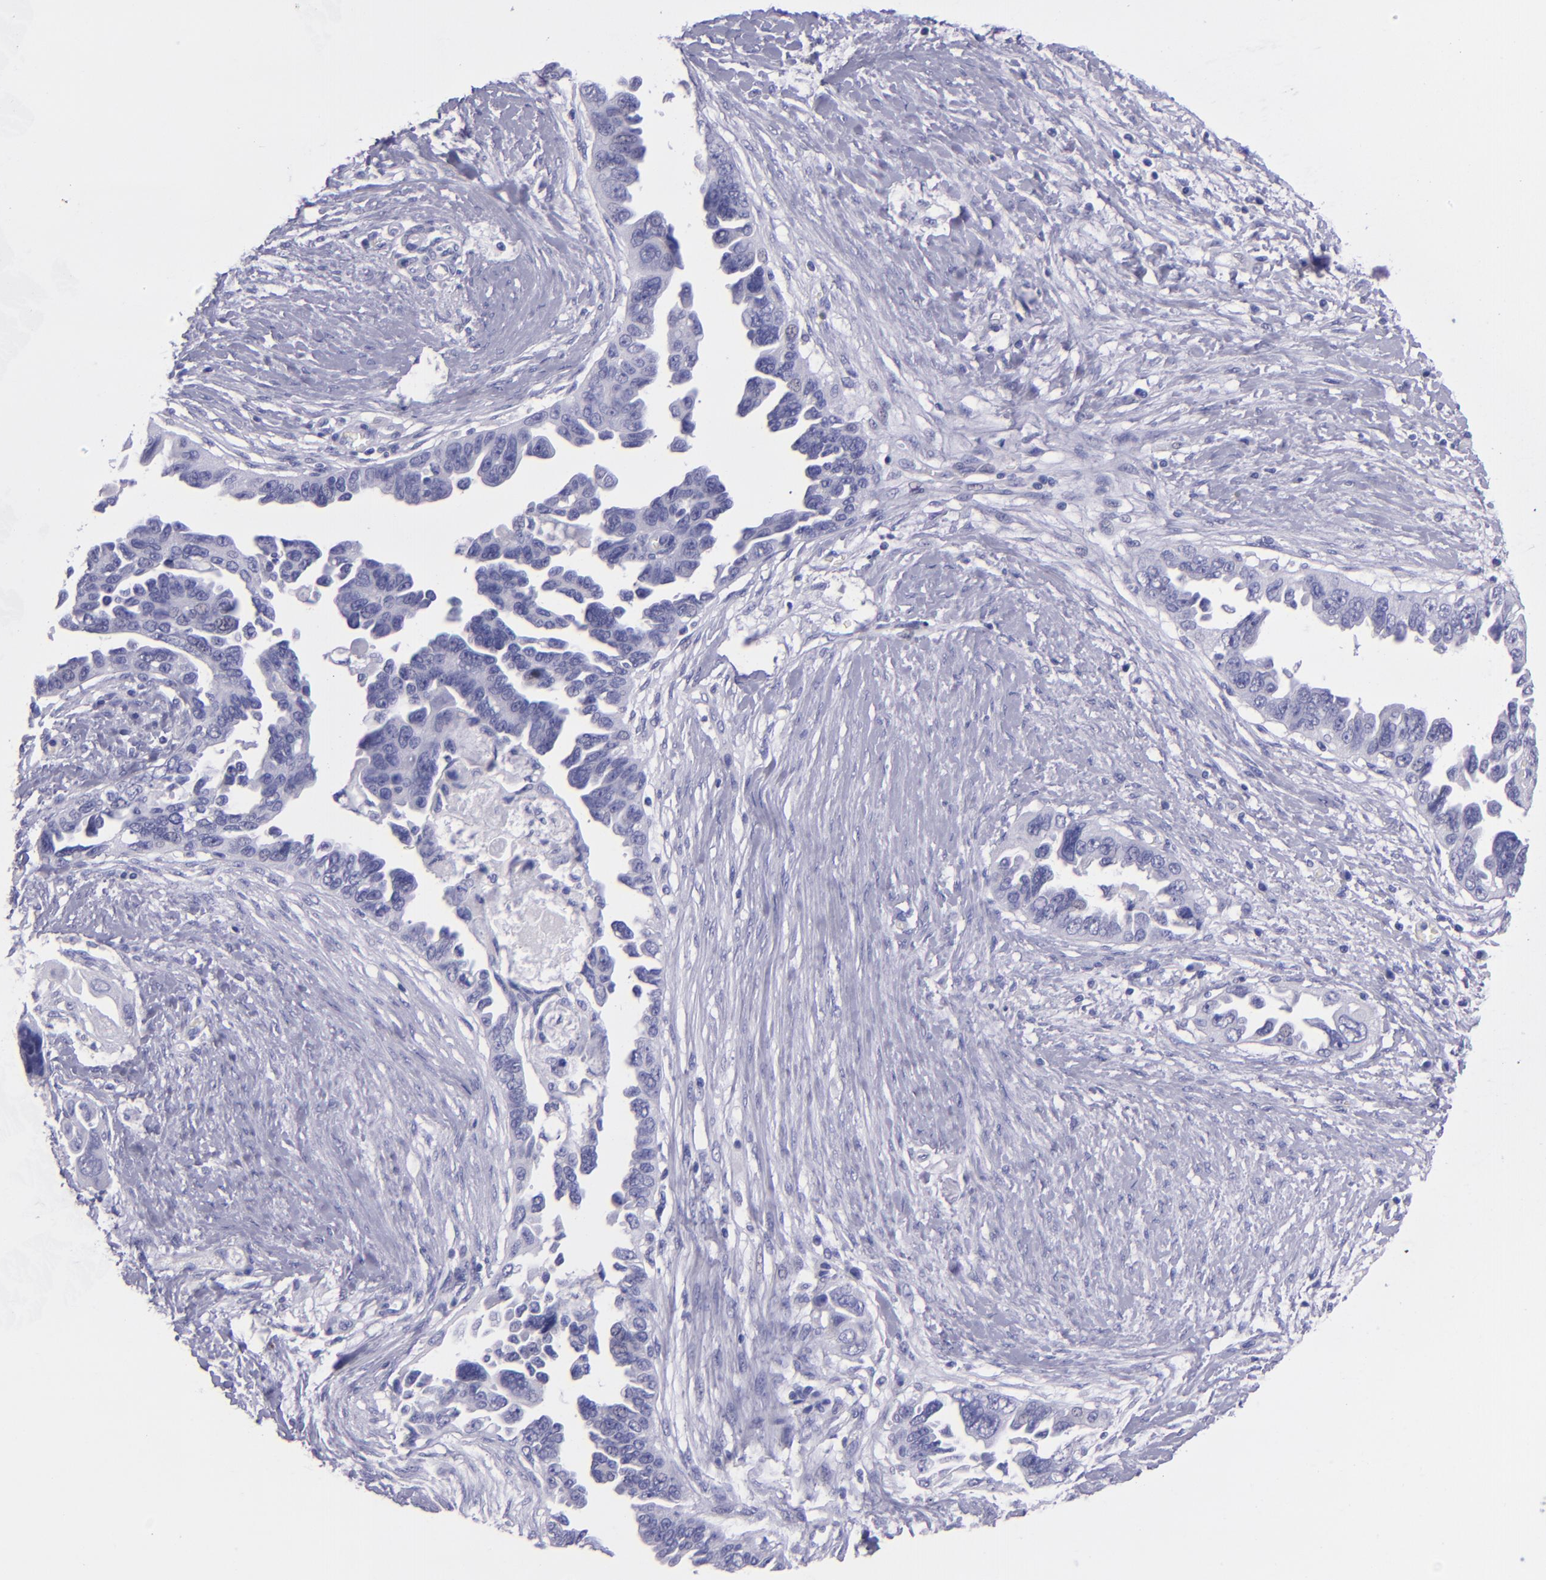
{"staining": {"intensity": "negative", "quantity": "none", "location": "none"}, "tissue": "ovarian cancer", "cell_type": "Tumor cells", "image_type": "cancer", "snomed": [{"axis": "morphology", "description": "Cystadenocarcinoma, serous, NOS"}, {"axis": "topography", "description": "Ovary"}], "caption": "An immunohistochemistry image of ovarian cancer (serous cystadenocarcinoma) is shown. There is no staining in tumor cells of ovarian cancer (serous cystadenocarcinoma). Brightfield microscopy of immunohistochemistry stained with DAB (3,3'-diaminobenzidine) (brown) and hematoxylin (blue), captured at high magnification.", "gene": "TNNT3", "patient": {"sex": "female", "age": 63}}